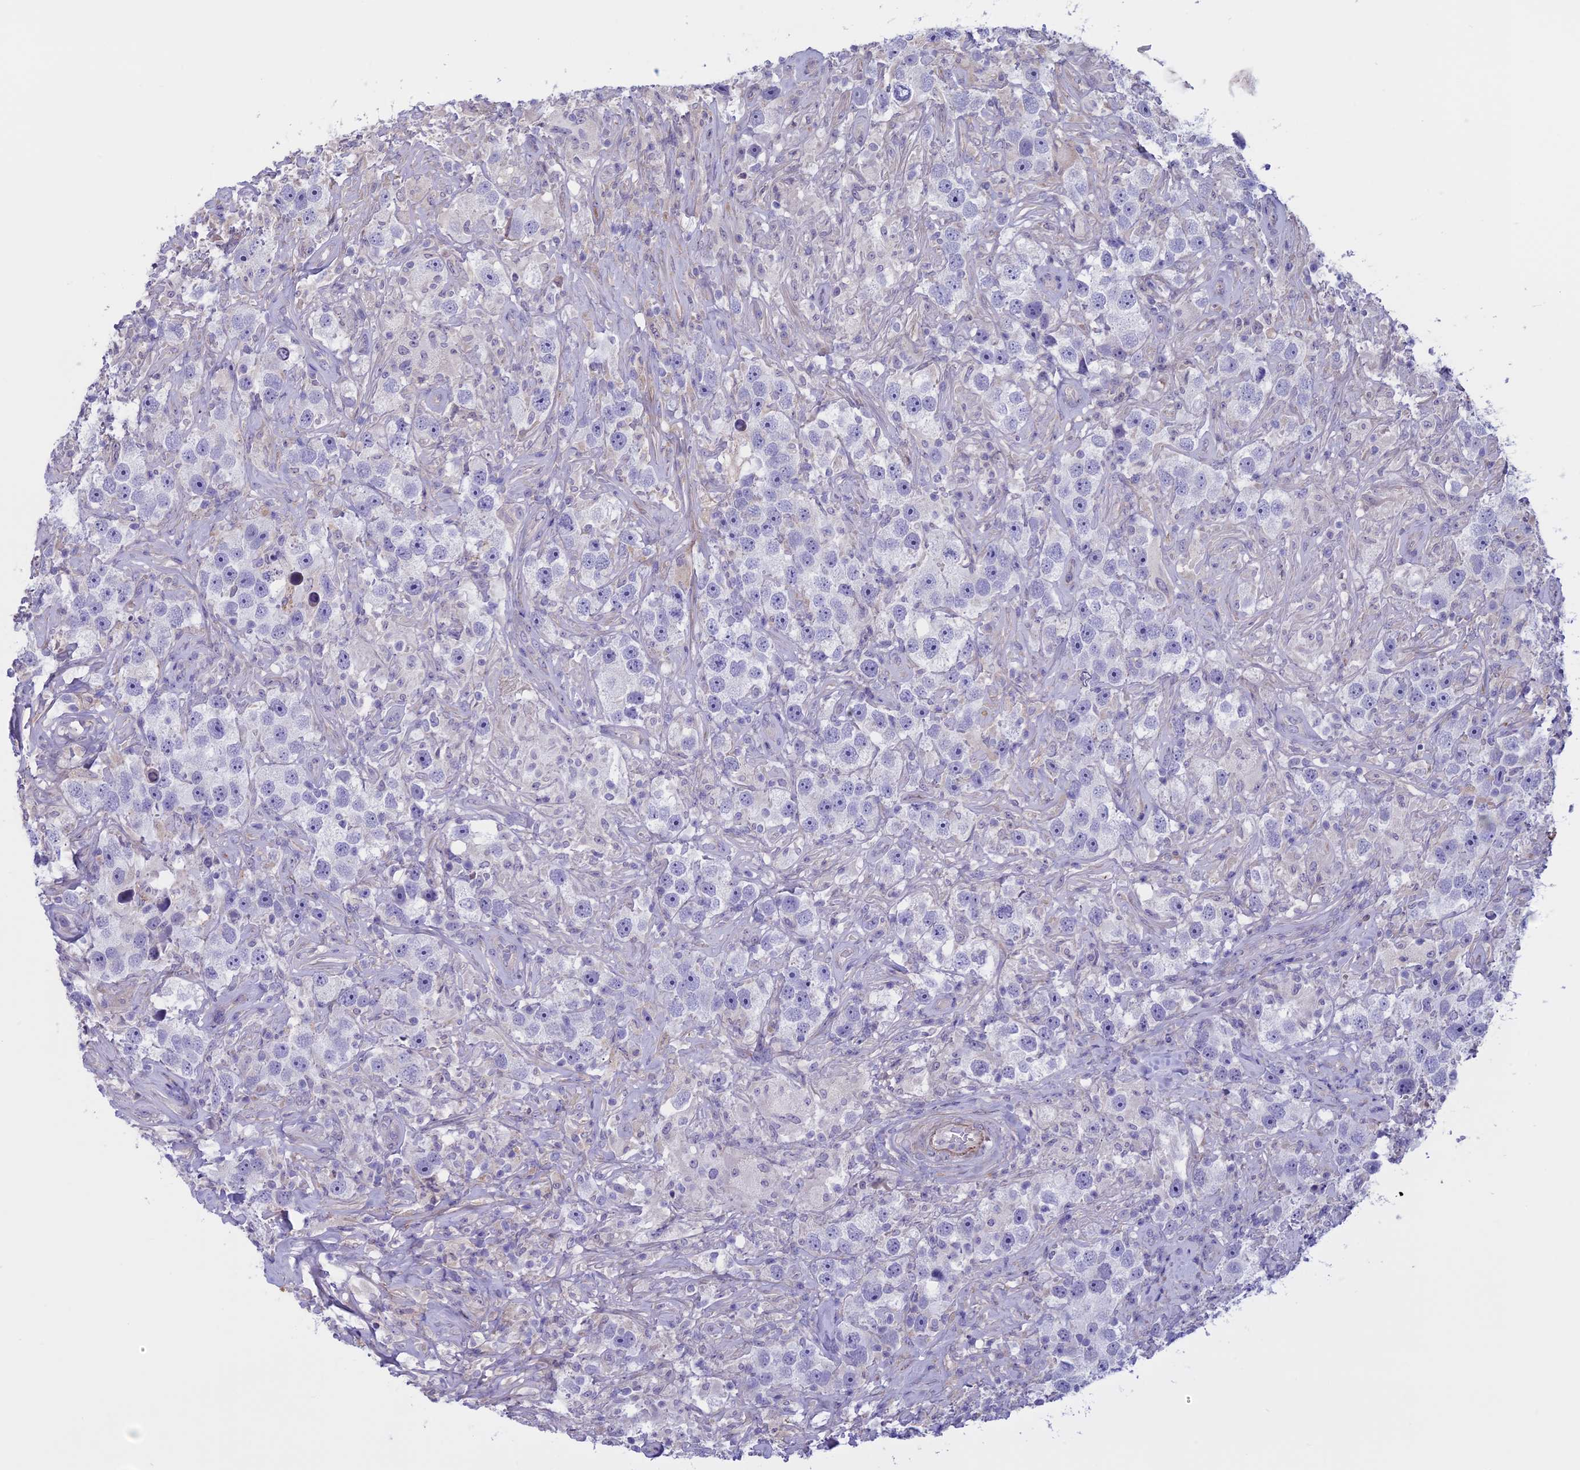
{"staining": {"intensity": "negative", "quantity": "none", "location": "none"}, "tissue": "testis cancer", "cell_type": "Tumor cells", "image_type": "cancer", "snomed": [{"axis": "morphology", "description": "Seminoma, NOS"}, {"axis": "topography", "description": "Testis"}], "caption": "Immunohistochemical staining of testis cancer displays no significant expression in tumor cells.", "gene": "SPHKAP", "patient": {"sex": "male", "age": 49}}